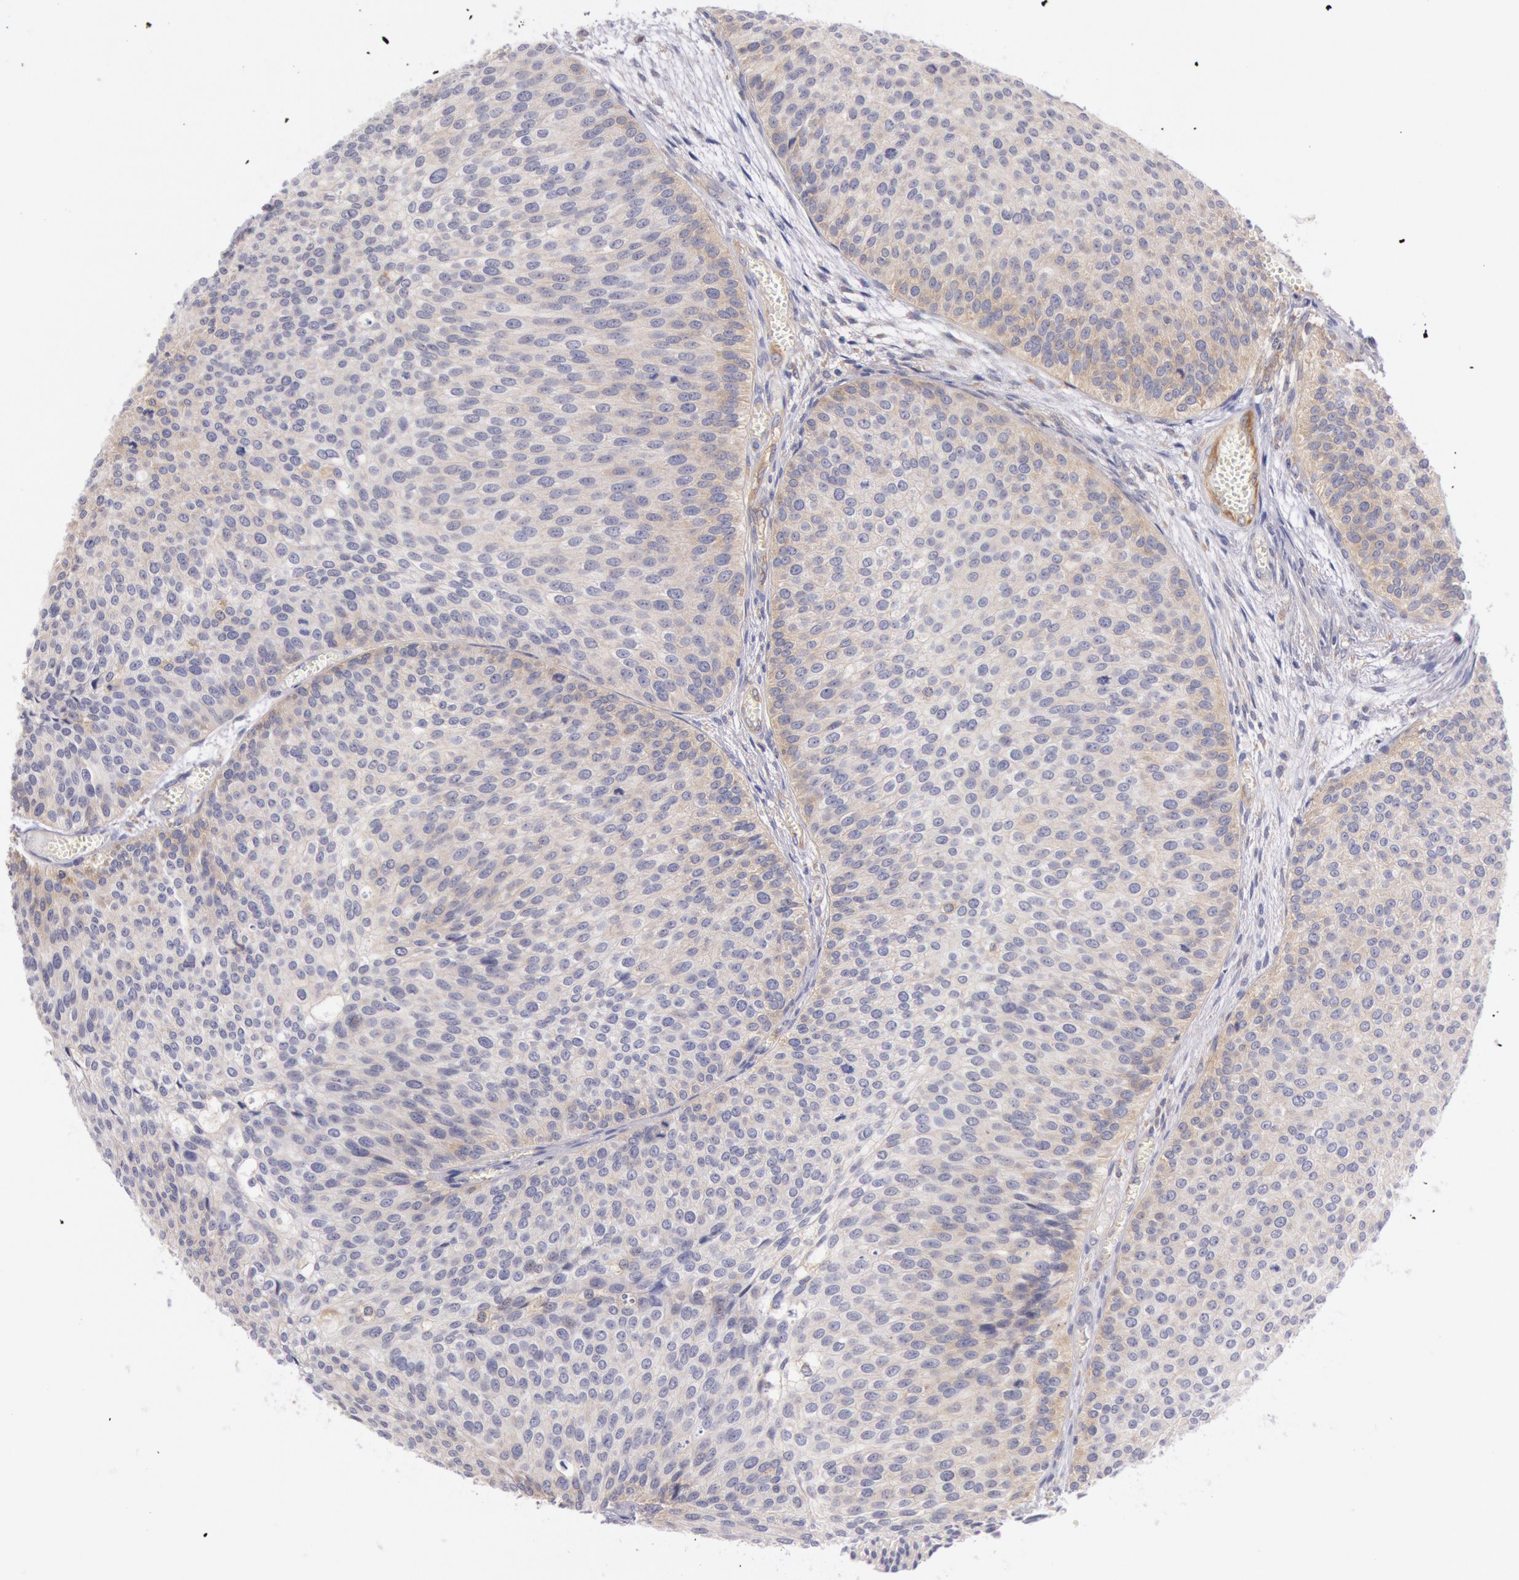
{"staining": {"intensity": "weak", "quantity": "25%-75%", "location": "cytoplasmic/membranous"}, "tissue": "urothelial cancer", "cell_type": "Tumor cells", "image_type": "cancer", "snomed": [{"axis": "morphology", "description": "Urothelial carcinoma, Low grade"}, {"axis": "topography", "description": "Urinary bladder"}], "caption": "Immunohistochemistry (DAB) staining of urothelial cancer reveals weak cytoplasmic/membranous protein positivity in approximately 25%-75% of tumor cells. The protein is shown in brown color, while the nuclei are stained blue.", "gene": "MYO5A", "patient": {"sex": "male", "age": 84}}